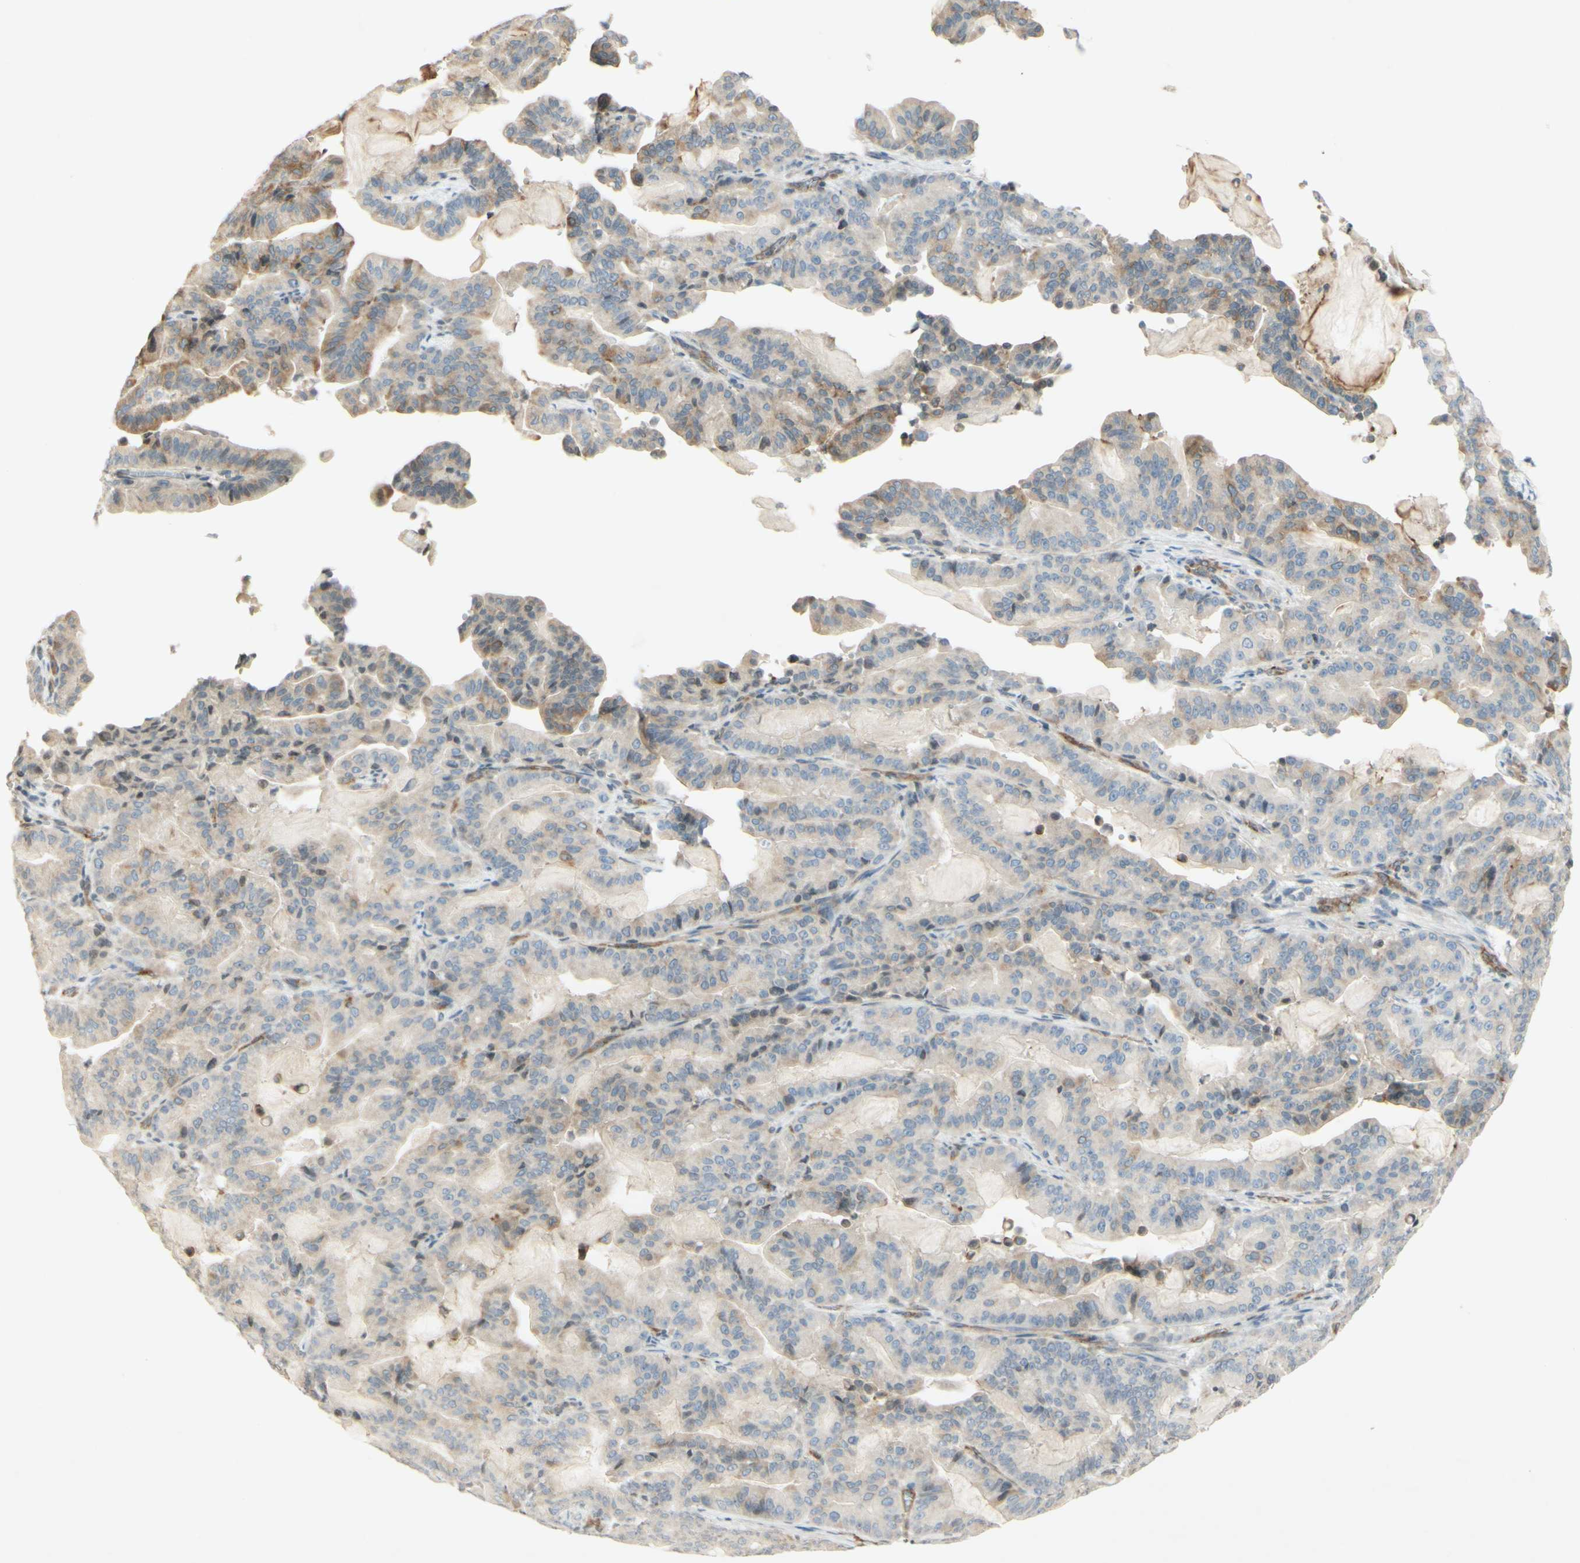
{"staining": {"intensity": "weak", "quantity": ">75%", "location": "cytoplasmic/membranous"}, "tissue": "pancreatic cancer", "cell_type": "Tumor cells", "image_type": "cancer", "snomed": [{"axis": "morphology", "description": "Adenocarcinoma, NOS"}, {"axis": "topography", "description": "Pancreas"}], "caption": "The image demonstrates staining of adenocarcinoma (pancreatic), revealing weak cytoplasmic/membranous protein expression (brown color) within tumor cells.", "gene": "MAP1B", "patient": {"sex": "male", "age": 63}}